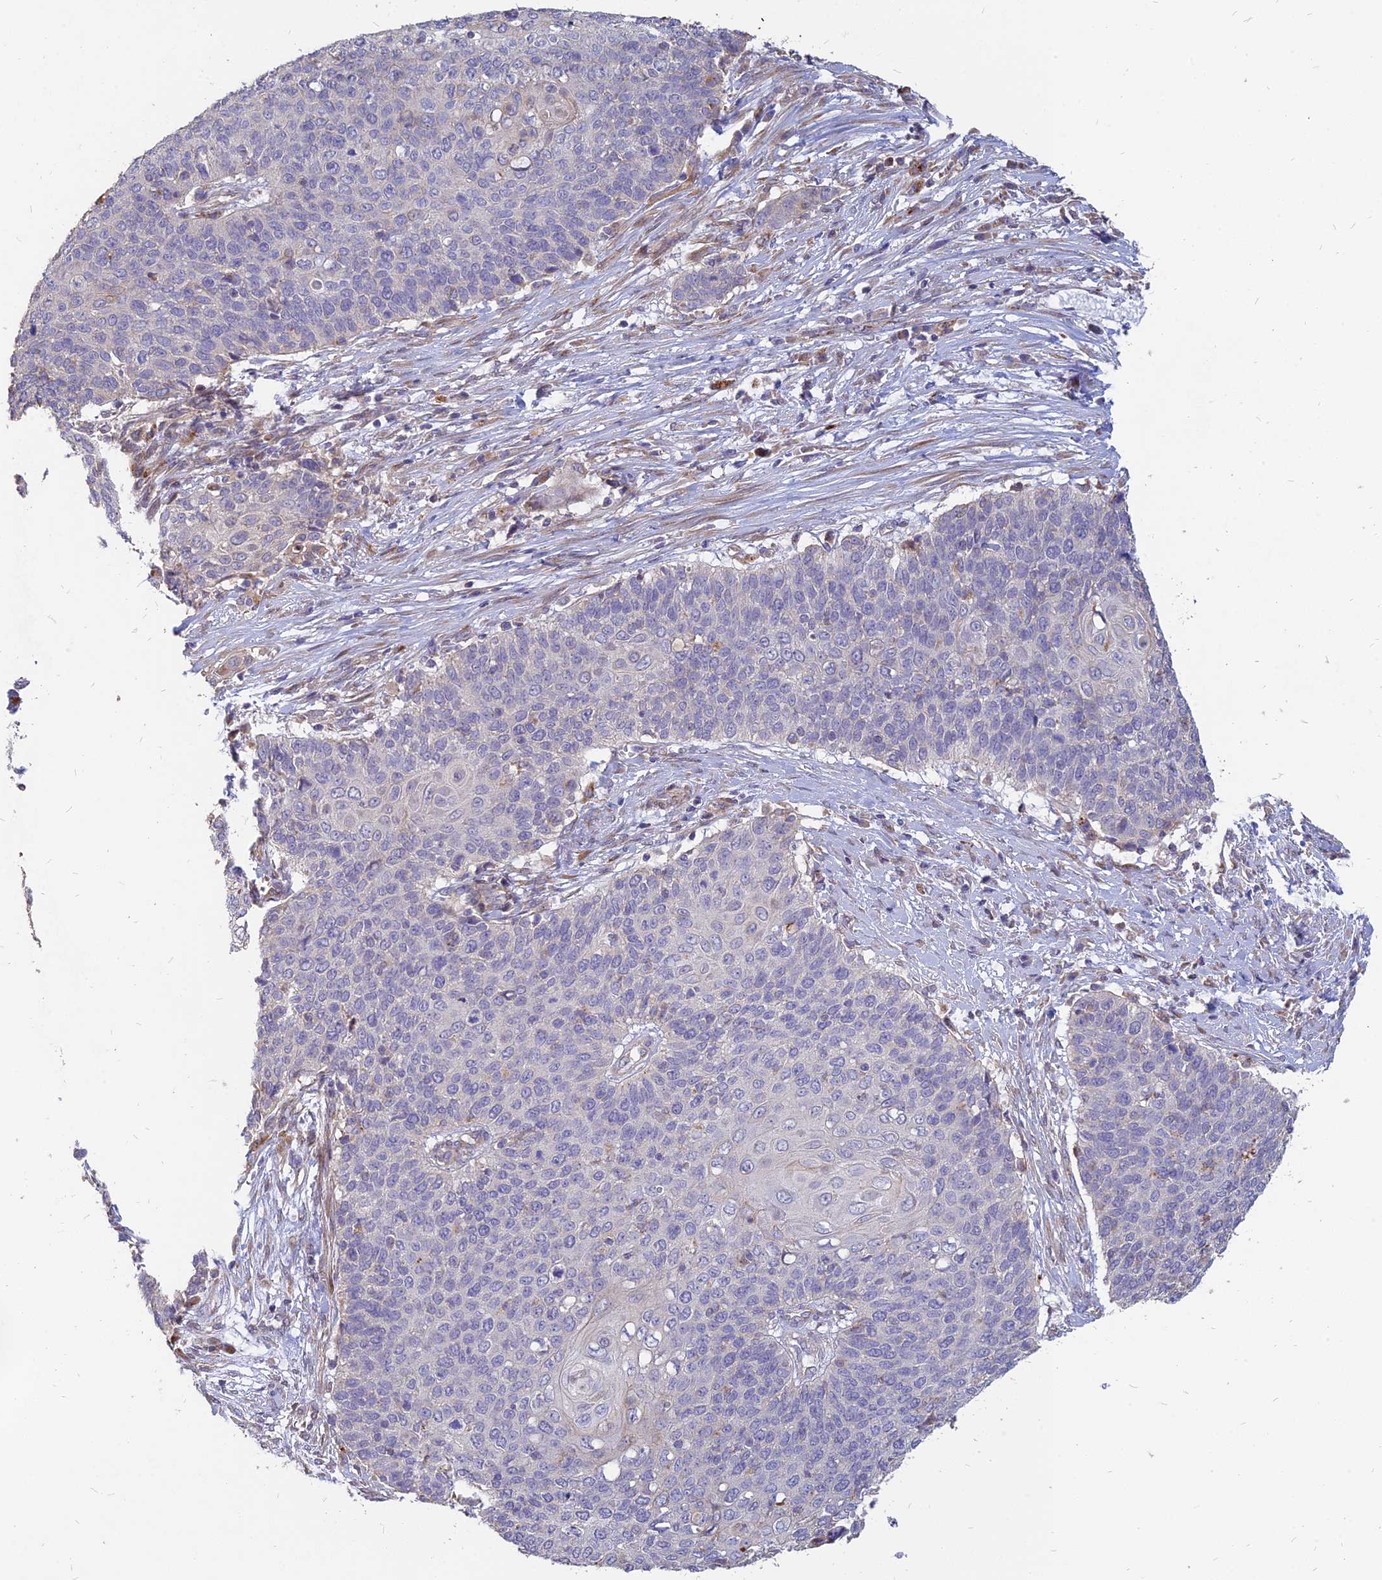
{"staining": {"intensity": "negative", "quantity": "none", "location": "none"}, "tissue": "cervical cancer", "cell_type": "Tumor cells", "image_type": "cancer", "snomed": [{"axis": "morphology", "description": "Squamous cell carcinoma, NOS"}, {"axis": "topography", "description": "Cervix"}], "caption": "Immunohistochemical staining of human squamous cell carcinoma (cervical) demonstrates no significant positivity in tumor cells.", "gene": "ST3GAL6", "patient": {"sex": "female", "age": 39}}